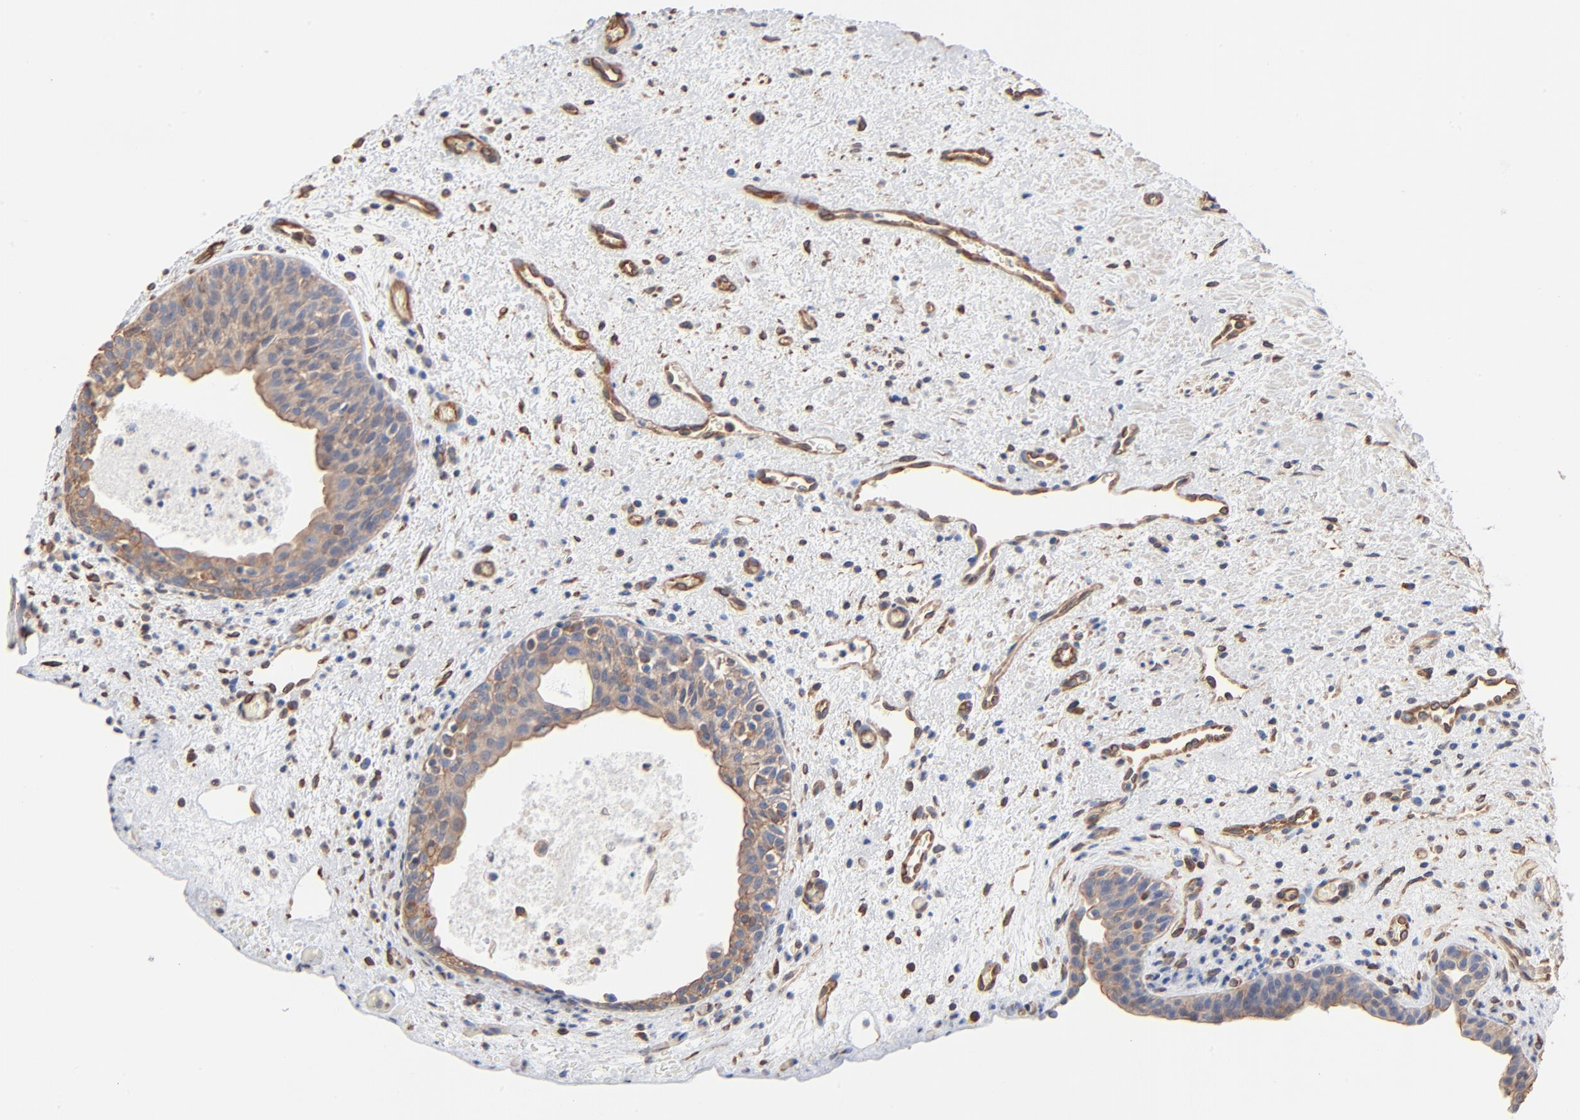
{"staining": {"intensity": "weak", "quantity": ">75%", "location": "cytoplasmic/membranous"}, "tissue": "urinary bladder", "cell_type": "Urothelial cells", "image_type": "normal", "snomed": [{"axis": "morphology", "description": "Normal tissue, NOS"}, {"axis": "topography", "description": "Urinary bladder"}], "caption": "IHC histopathology image of benign human urinary bladder stained for a protein (brown), which demonstrates low levels of weak cytoplasmic/membranous staining in about >75% of urothelial cells.", "gene": "ABCD4", "patient": {"sex": "male", "age": 48}}